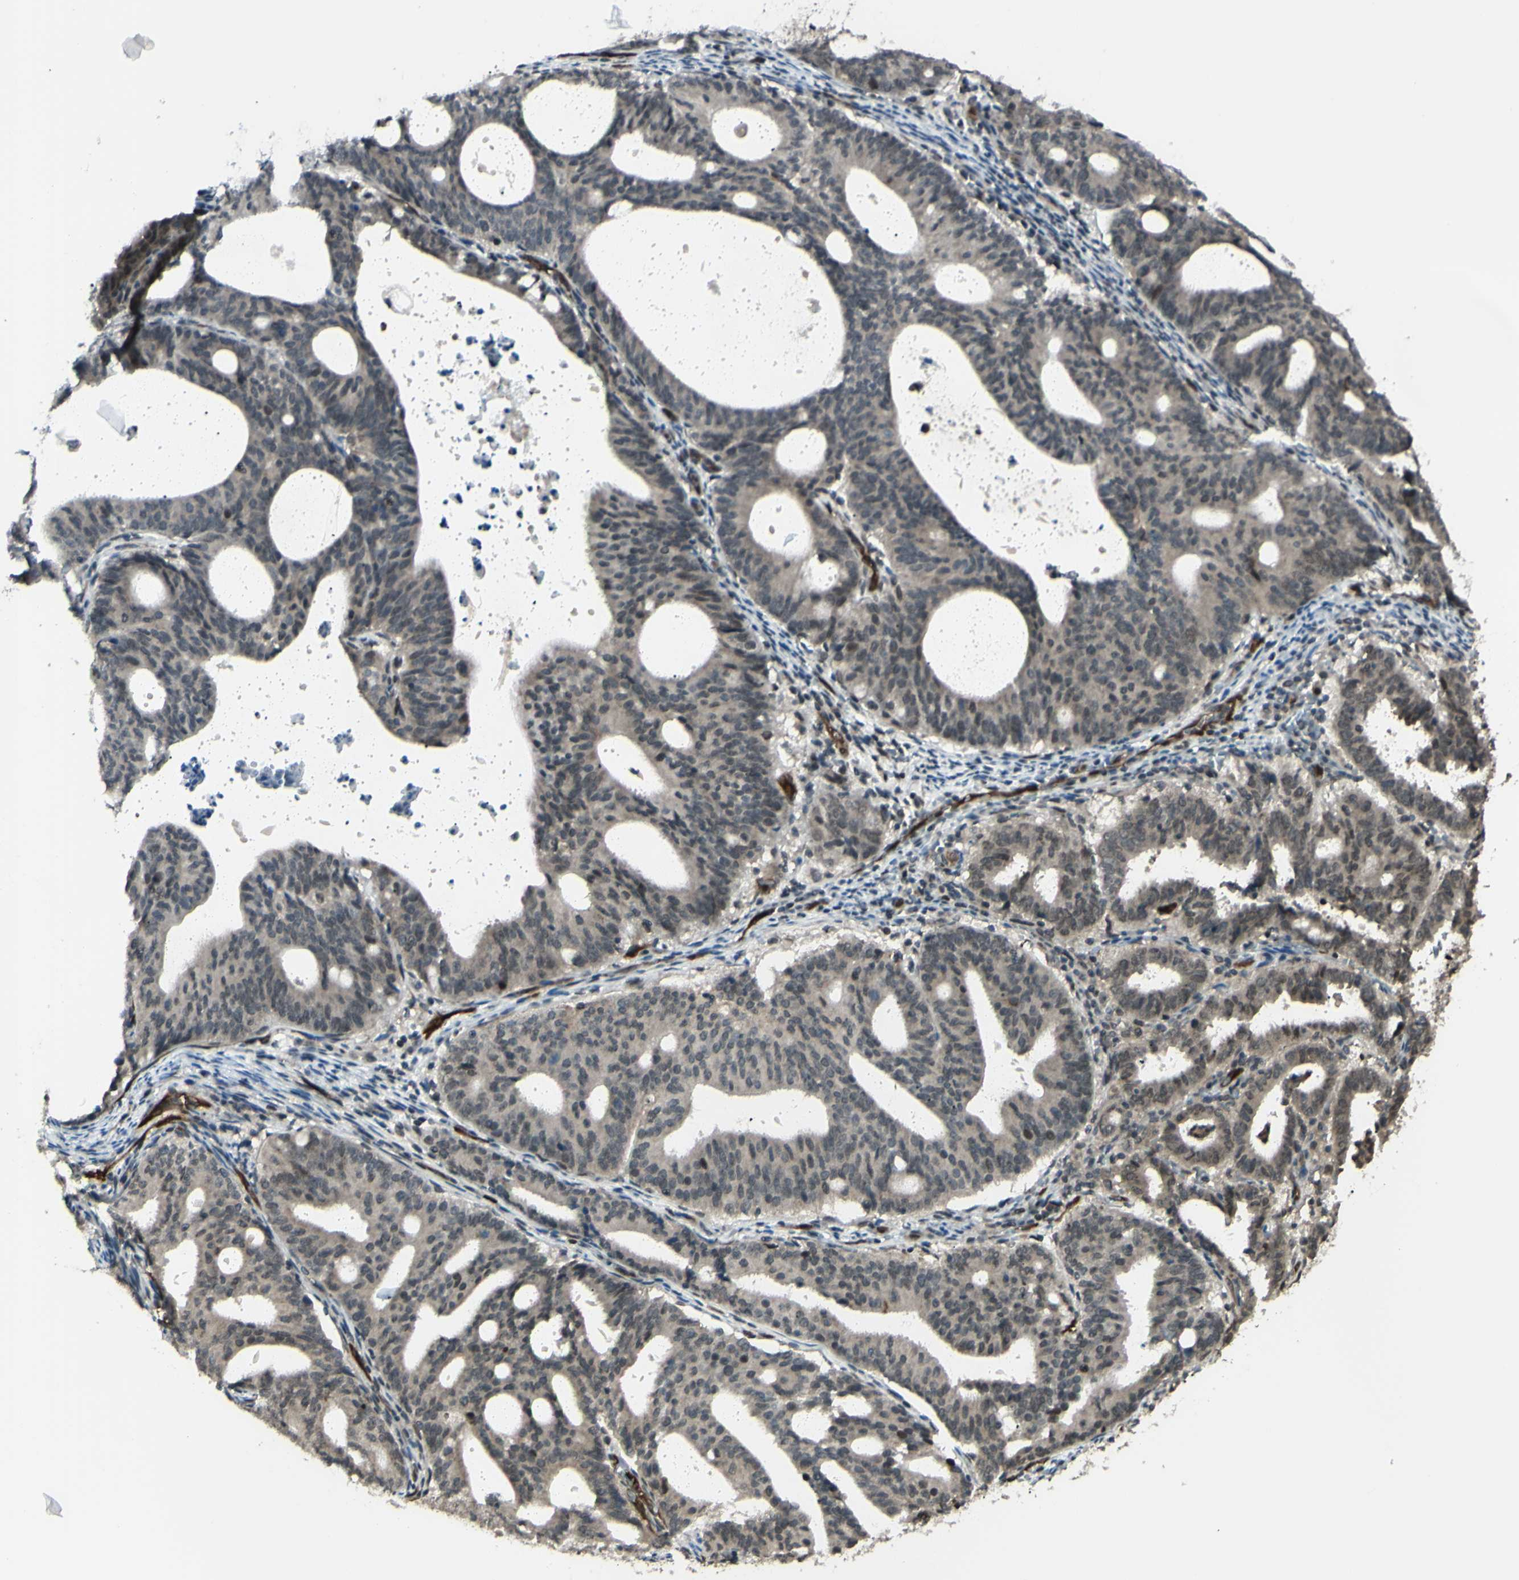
{"staining": {"intensity": "weak", "quantity": ">75%", "location": "cytoplasmic/membranous"}, "tissue": "endometrial cancer", "cell_type": "Tumor cells", "image_type": "cancer", "snomed": [{"axis": "morphology", "description": "Adenocarcinoma, NOS"}, {"axis": "topography", "description": "Uterus"}], "caption": "This is an image of IHC staining of adenocarcinoma (endometrial), which shows weak expression in the cytoplasmic/membranous of tumor cells.", "gene": "MLF2", "patient": {"sex": "female", "age": 83}}